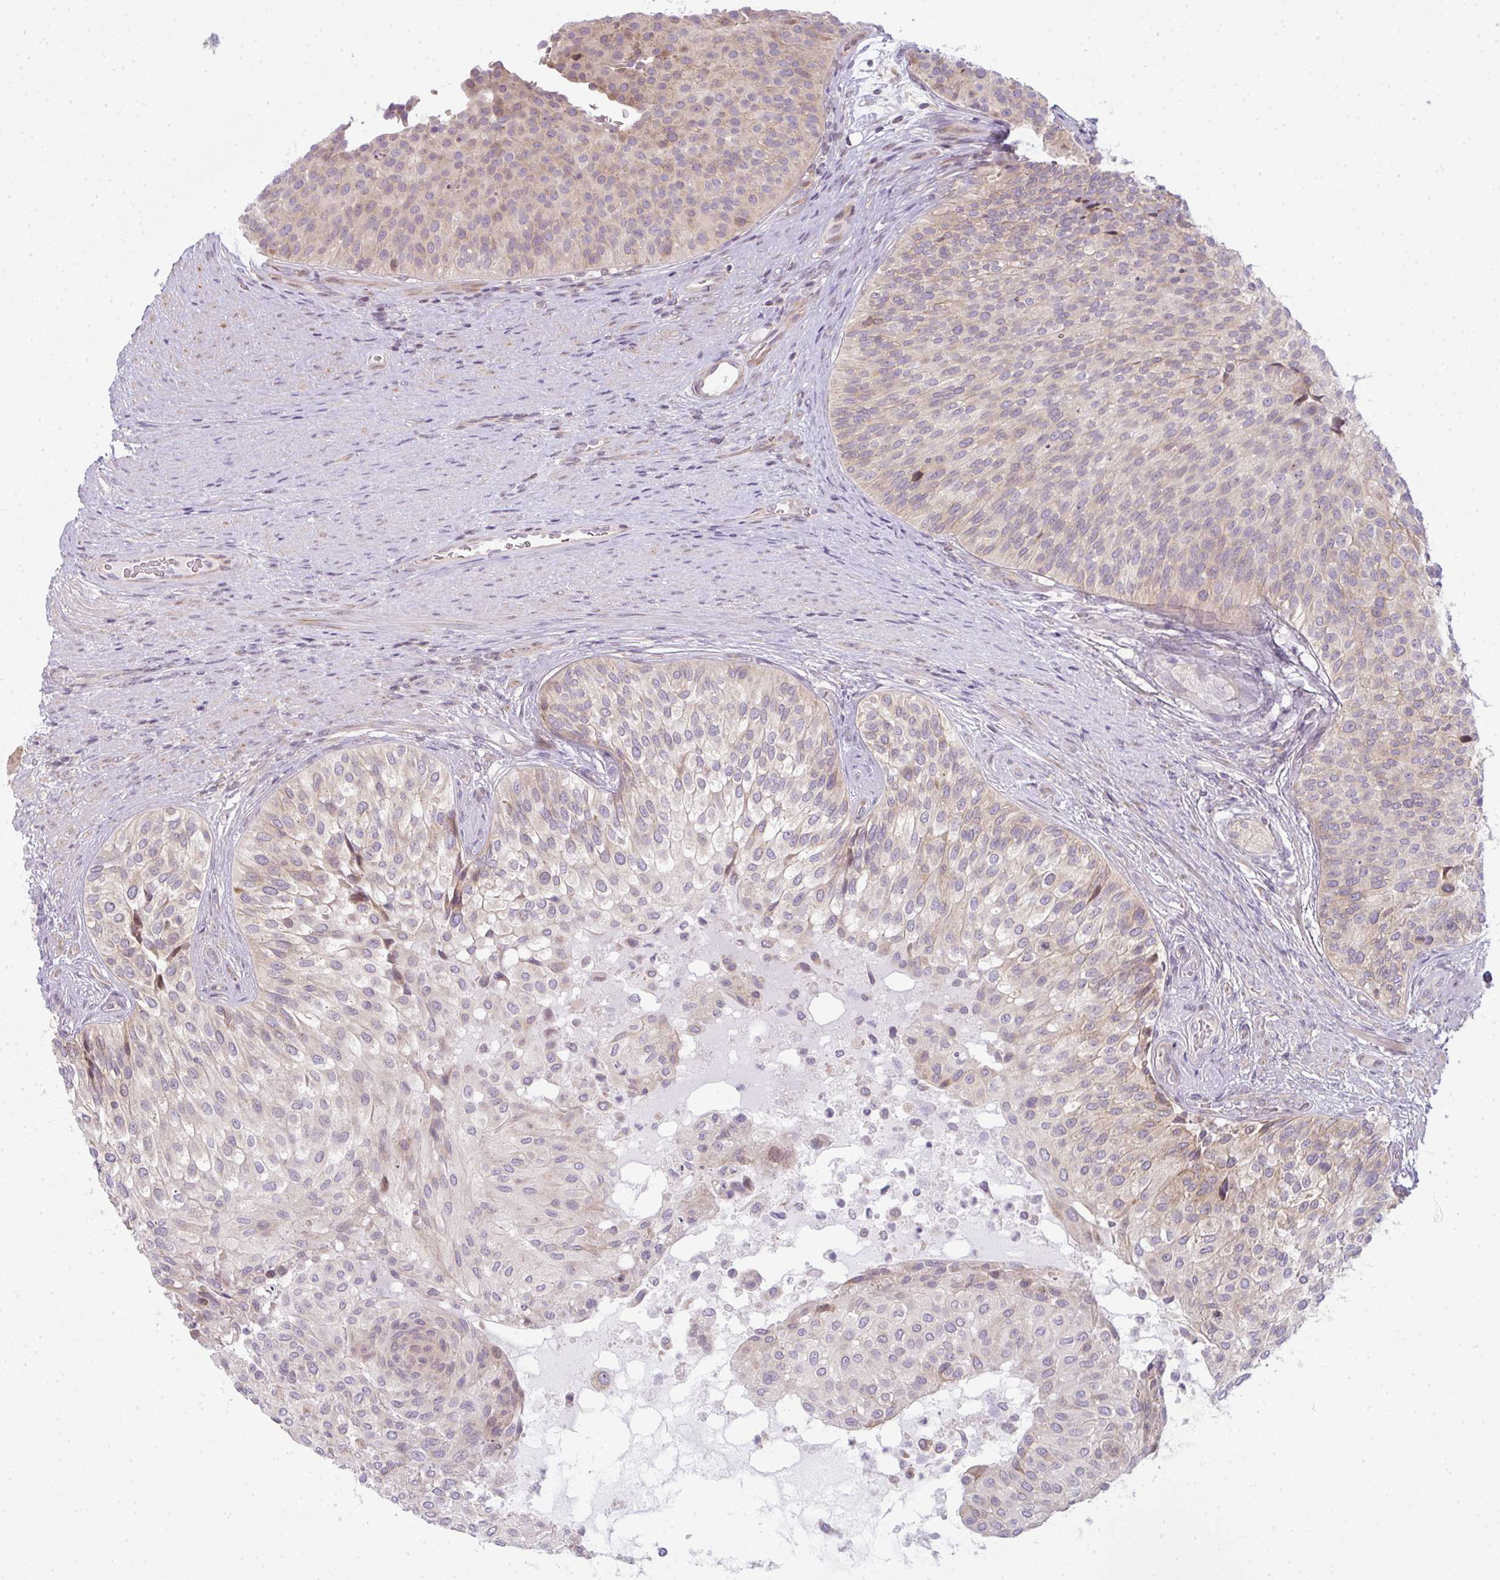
{"staining": {"intensity": "weak", "quantity": ">75%", "location": "cytoplasmic/membranous"}, "tissue": "urinary bladder", "cell_type": "Urothelial cells", "image_type": "normal", "snomed": [{"axis": "morphology", "description": "Normal tissue, NOS"}, {"axis": "topography", "description": "Urinary bladder"}, {"axis": "topography", "description": "Prostate"}], "caption": "Urinary bladder stained with immunohistochemistry reveals weak cytoplasmic/membranous staining in approximately >75% of urothelial cells. (DAB (3,3'-diaminobenzidine) IHC, brown staining for protein, blue staining for nuclei).", "gene": "TMEM237", "patient": {"sex": "male", "age": 77}}